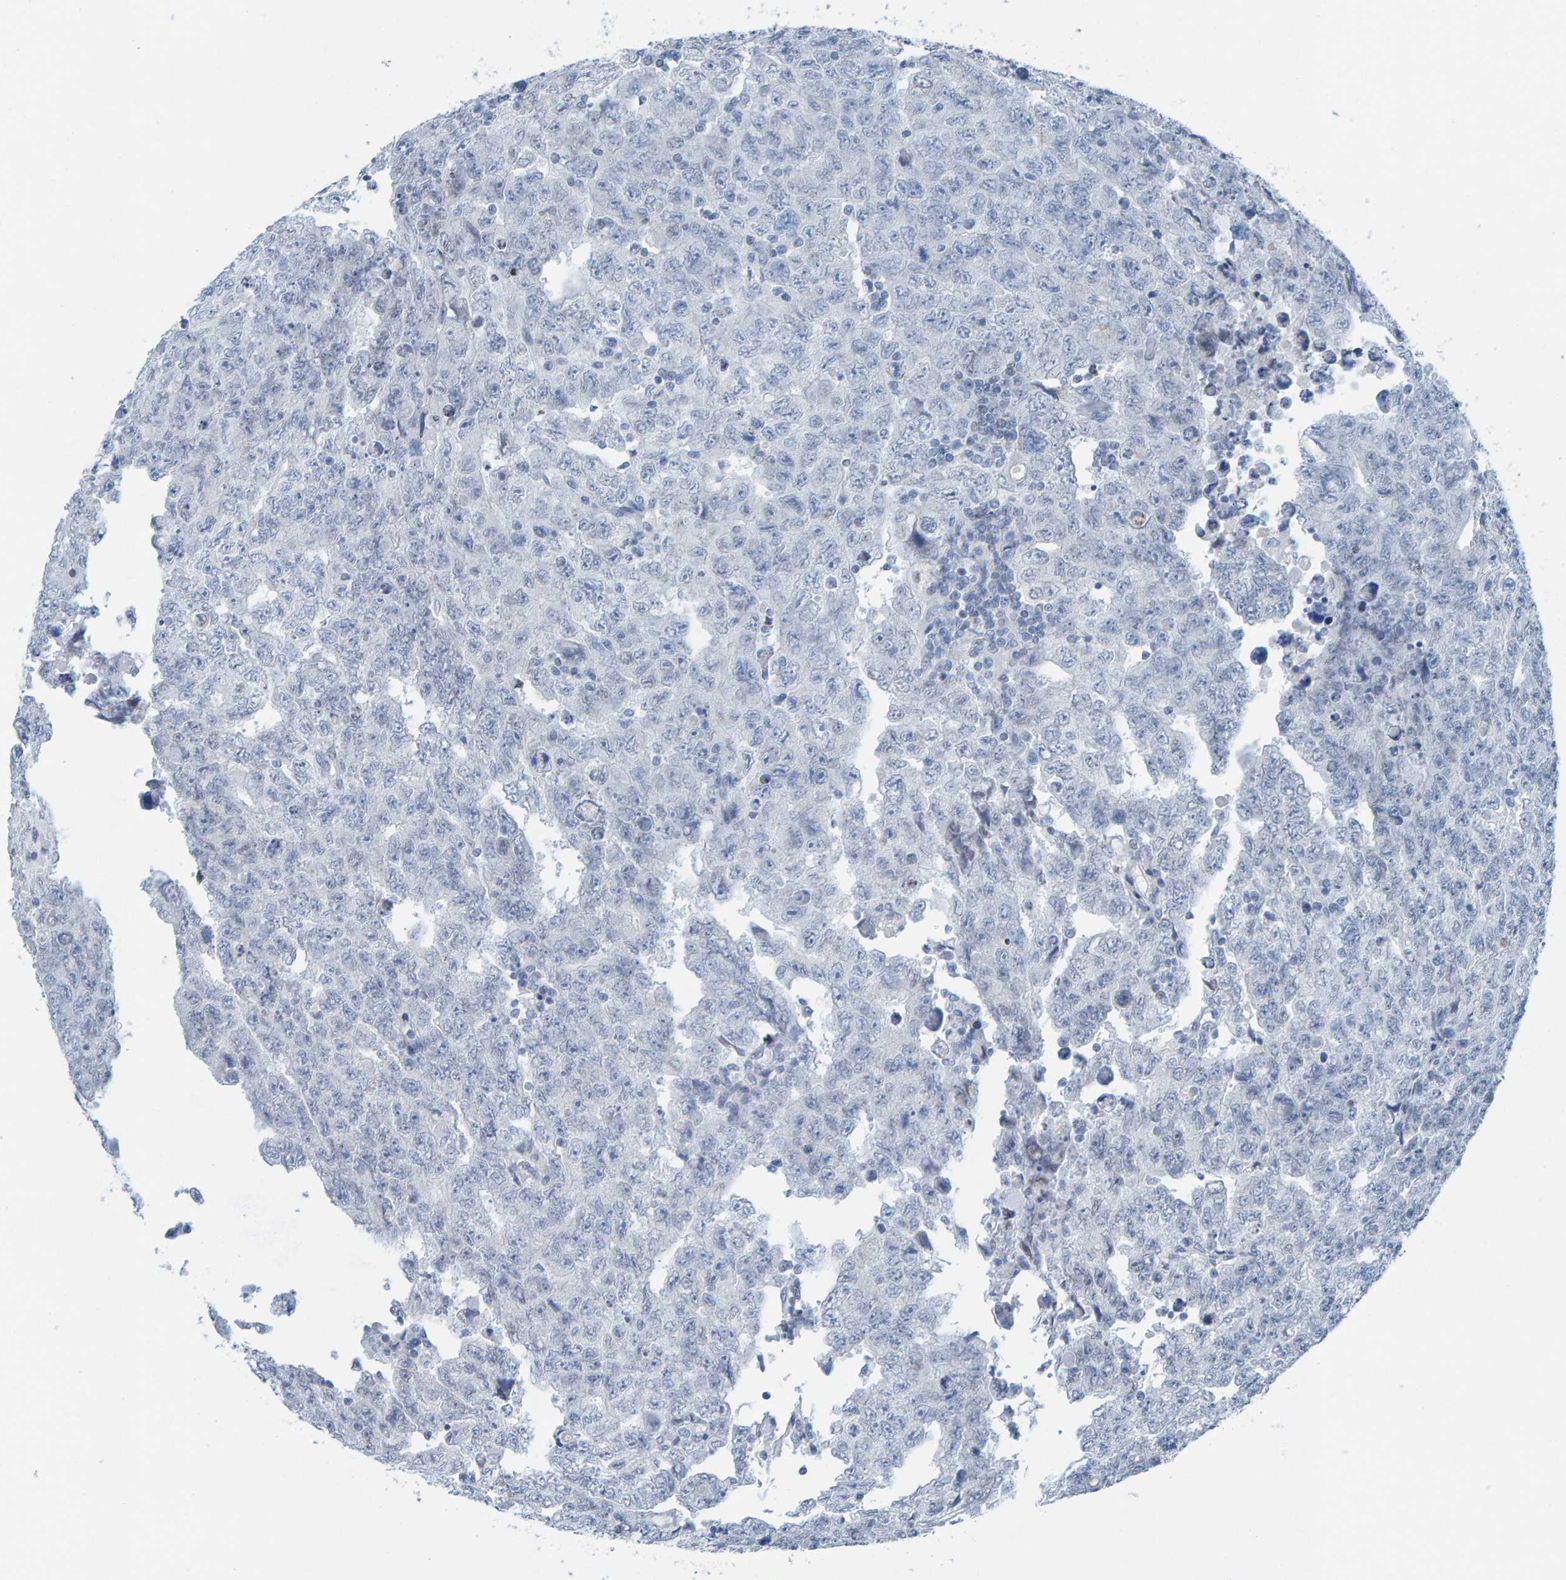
{"staining": {"intensity": "negative", "quantity": "none", "location": "none"}, "tissue": "testis cancer", "cell_type": "Tumor cells", "image_type": "cancer", "snomed": [{"axis": "morphology", "description": "Carcinoma, Embryonal, NOS"}, {"axis": "topography", "description": "Testis"}], "caption": "Tumor cells are negative for protein expression in human testis cancer. (Stains: DAB (3,3'-diaminobenzidine) immunohistochemistry with hematoxylin counter stain, Microscopy: brightfield microscopy at high magnification).", "gene": "LMNB2", "patient": {"sex": "male", "age": 28}}